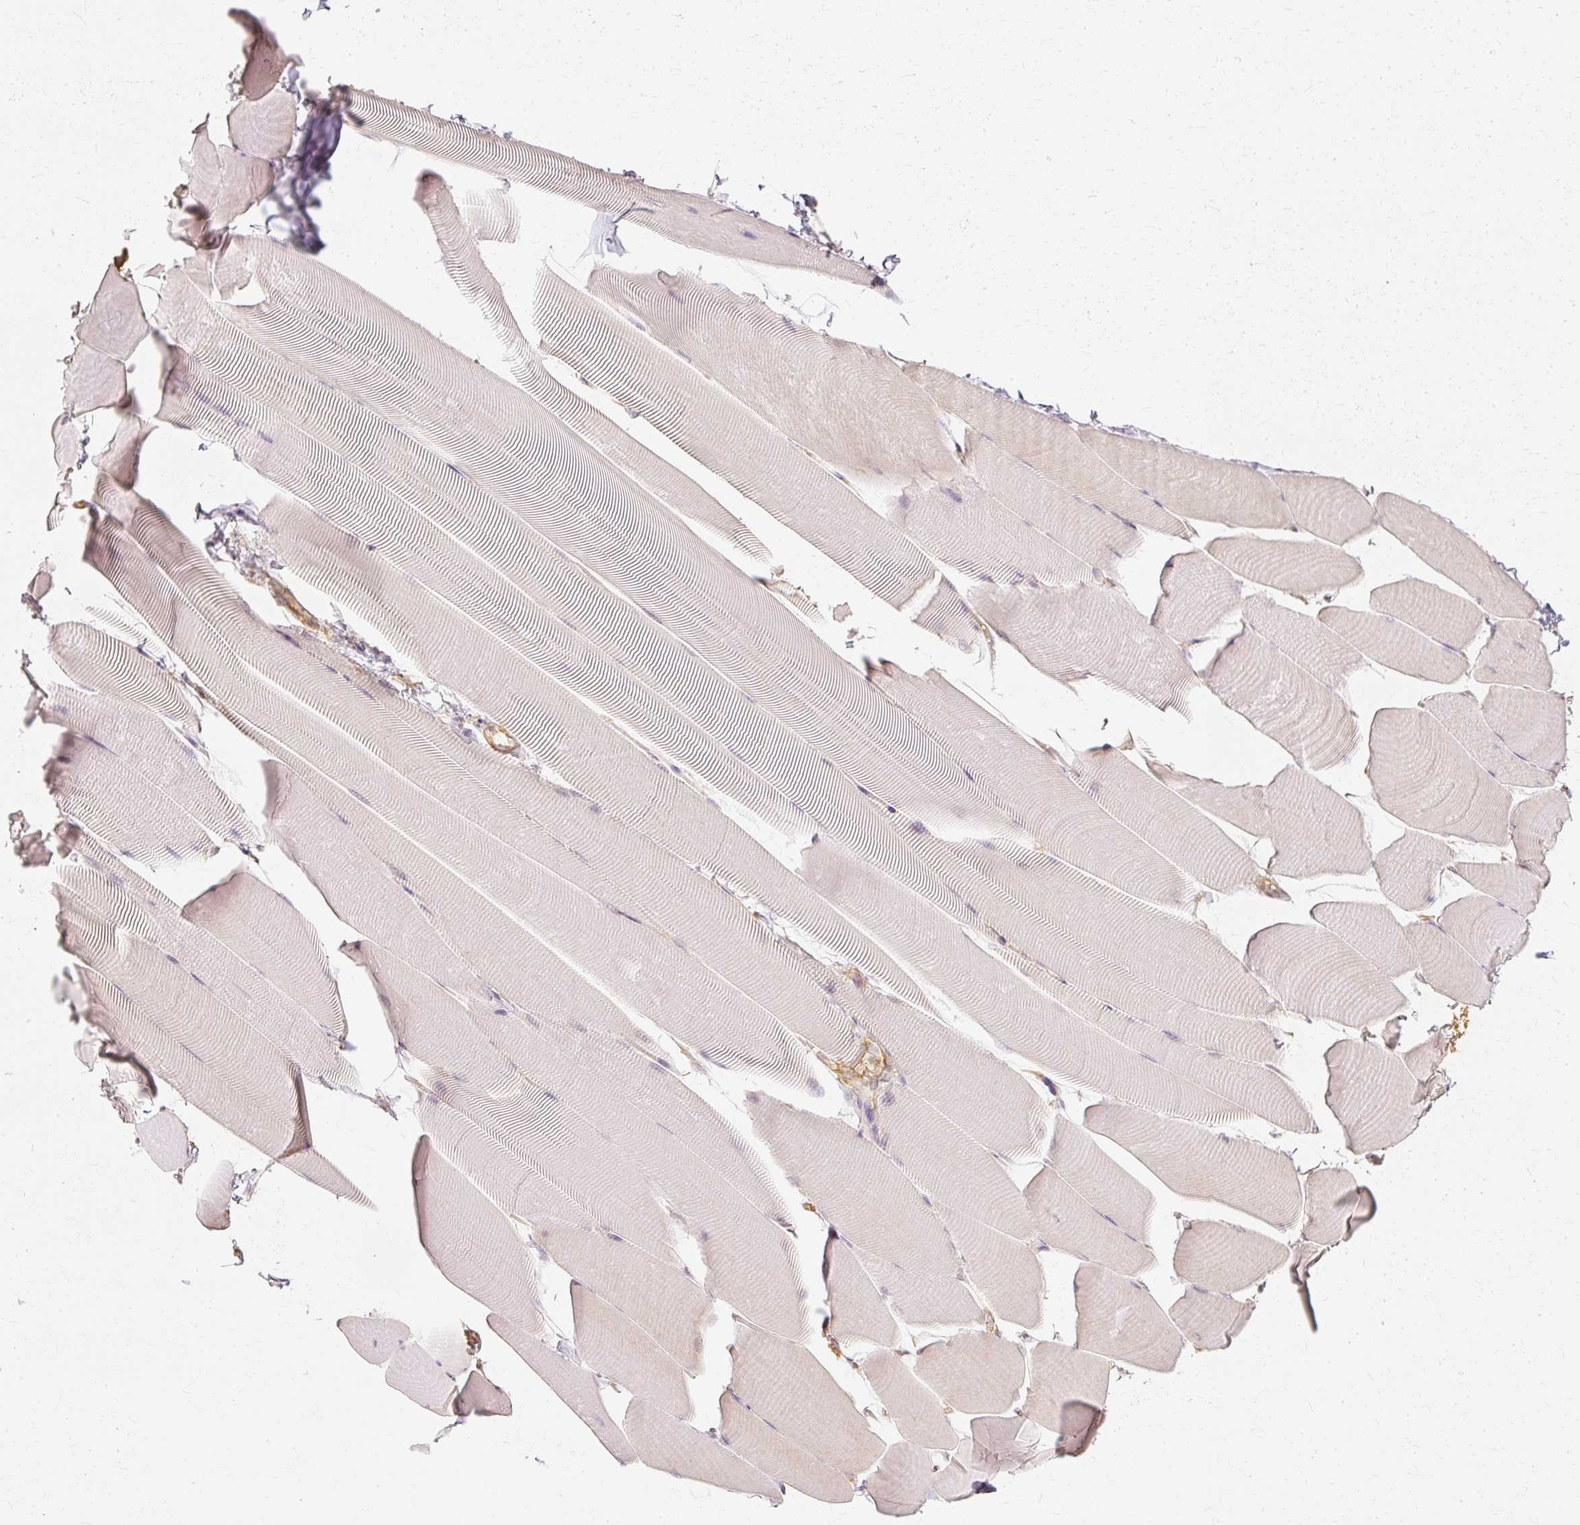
{"staining": {"intensity": "weak", "quantity": "25%-75%", "location": "cytoplasmic/membranous"}, "tissue": "skeletal muscle", "cell_type": "Myocytes", "image_type": "normal", "snomed": [{"axis": "morphology", "description": "Normal tissue, NOS"}, {"axis": "topography", "description": "Skeletal muscle"}], "caption": "High-magnification brightfield microscopy of normal skeletal muscle stained with DAB (brown) and counterstained with hematoxylin (blue). myocytes exhibit weak cytoplasmic/membranous expression is present in about25%-75% of cells. Using DAB (brown) and hematoxylin (blue) stains, captured at high magnification using brightfield microscopy.", "gene": "GNAQ", "patient": {"sex": "male", "age": 25}}